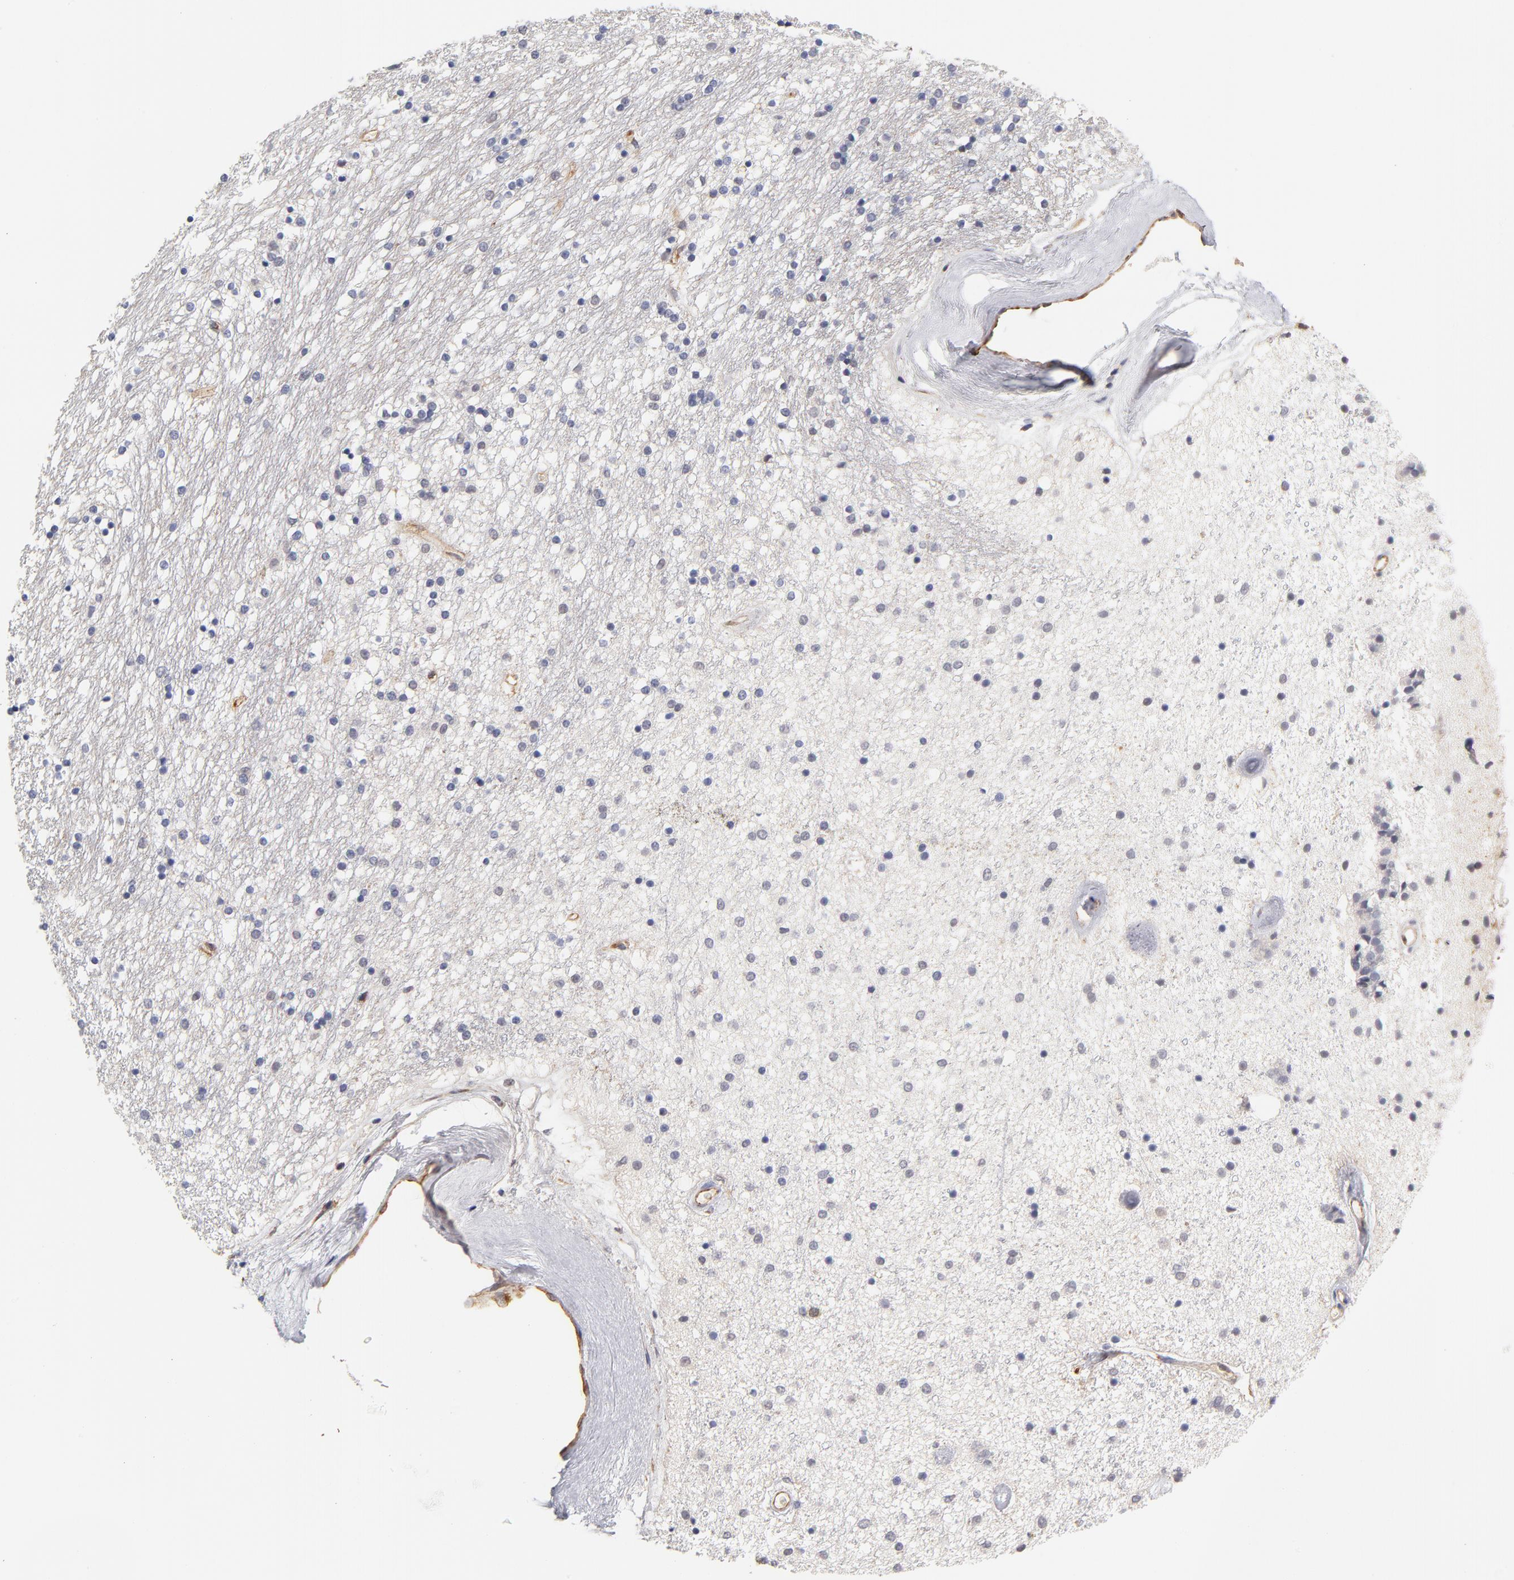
{"staining": {"intensity": "negative", "quantity": "none", "location": "none"}, "tissue": "caudate", "cell_type": "Glial cells", "image_type": "normal", "snomed": [{"axis": "morphology", "description": "Normal tissue, NOS"}, {"axis": "topography", "description": "Lateral ventricle wall"}], "caption": "An IHC histopathology image of benign caudate is shown. There is no staining in glial cells of caudate. The staining is performed using DAB brown chromogen with nuclei counter-stained in using hematoxylin.", "gene": "FCMR", "patient": {"sex": "female", "age": 54}}